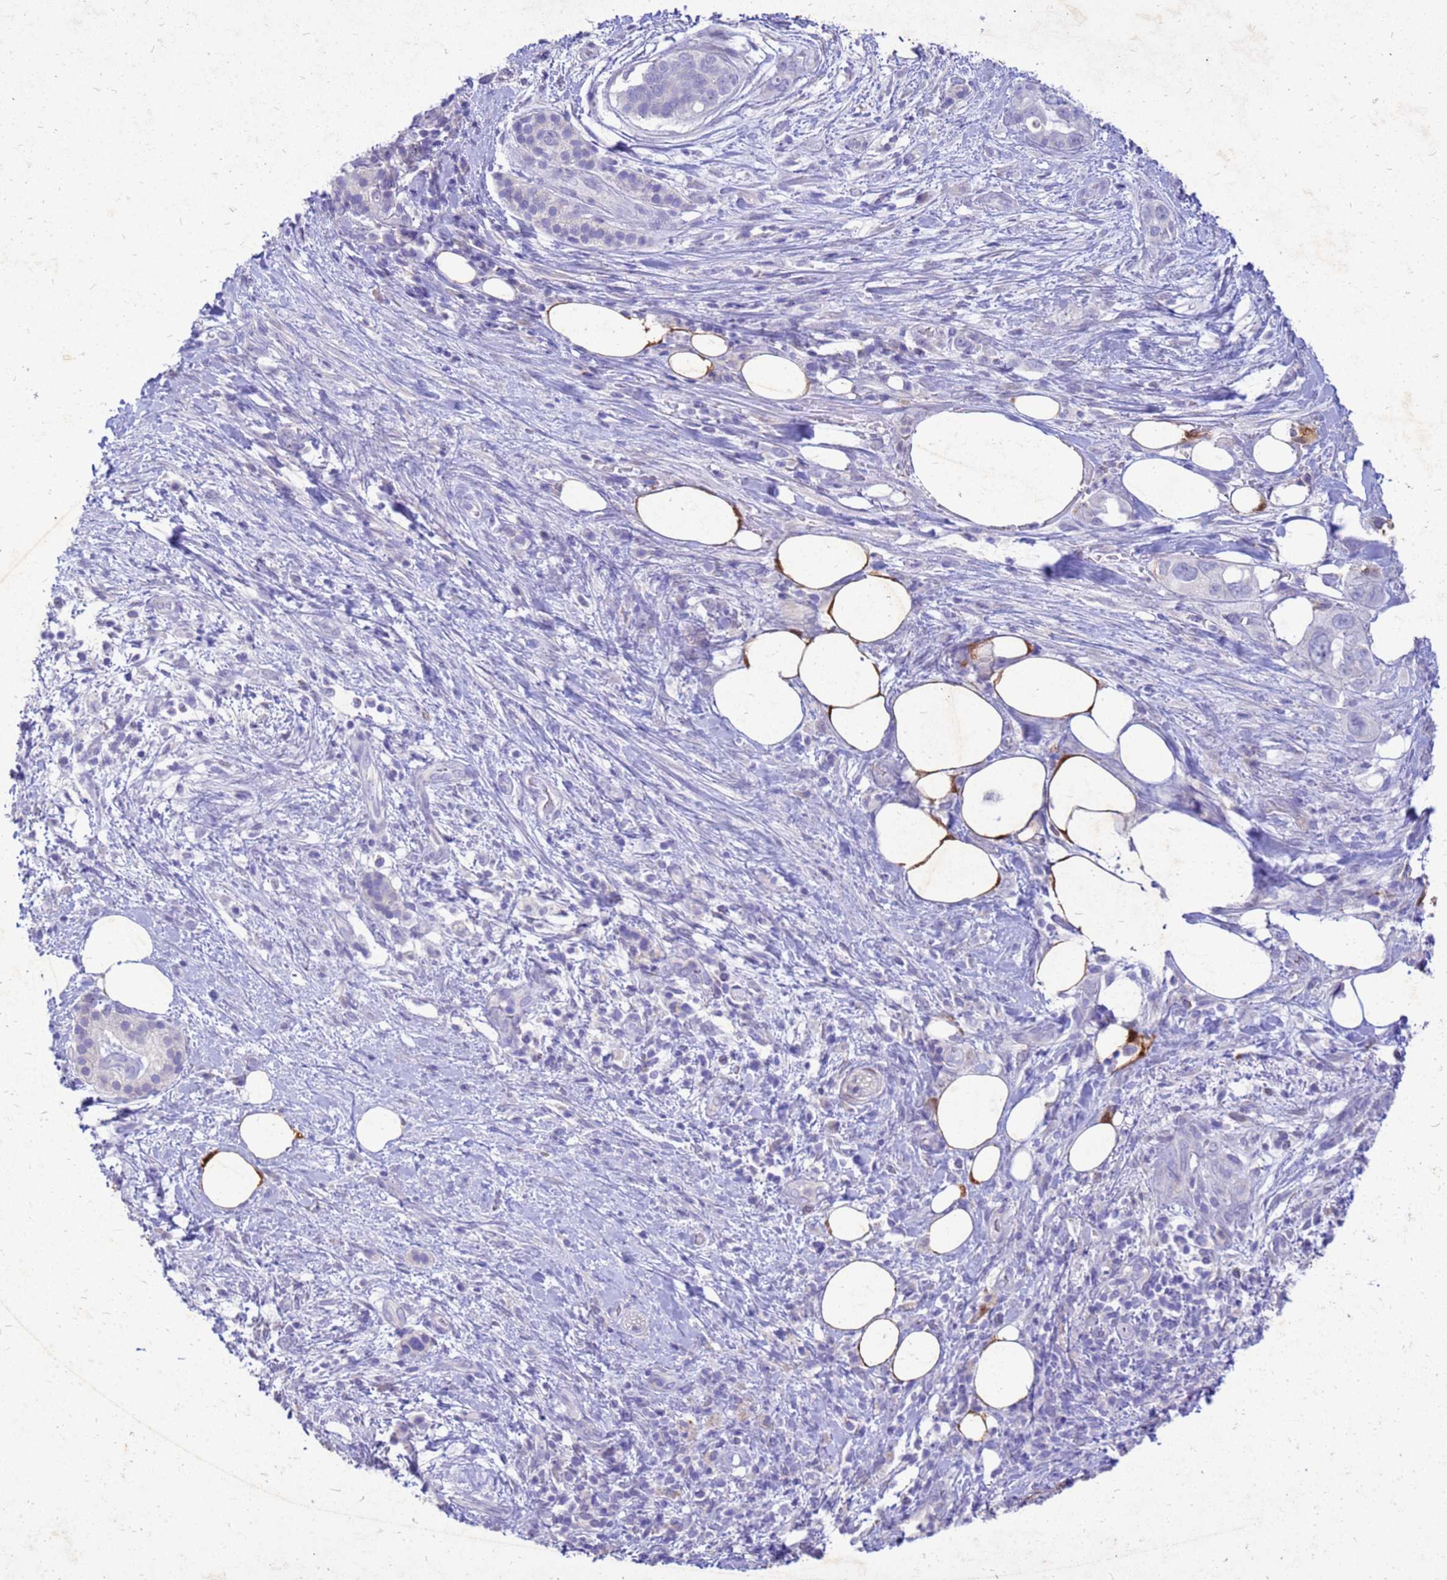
{"staining": {"intensity": "negative", "quantity": "none", "location": "none"}, "tissue": "pancreatic cancer", "cell_type": "Tumor cells", "image_type": "cancer", "snomed": [{"axis": "morphology", "description": "Adenocarcinoma, NOS"}, {"axis": "topography", "description": "Pancreas"}], "caption": "Image shows no significant protein positivity in tumor cells of pancreatic cancer. (DAB (3,3'-diaminobenzidine) immunohistochemistry (IHC), high magnification).", "gene": "AKR1C1", "patient": {"sex": "female", "age": 61}}